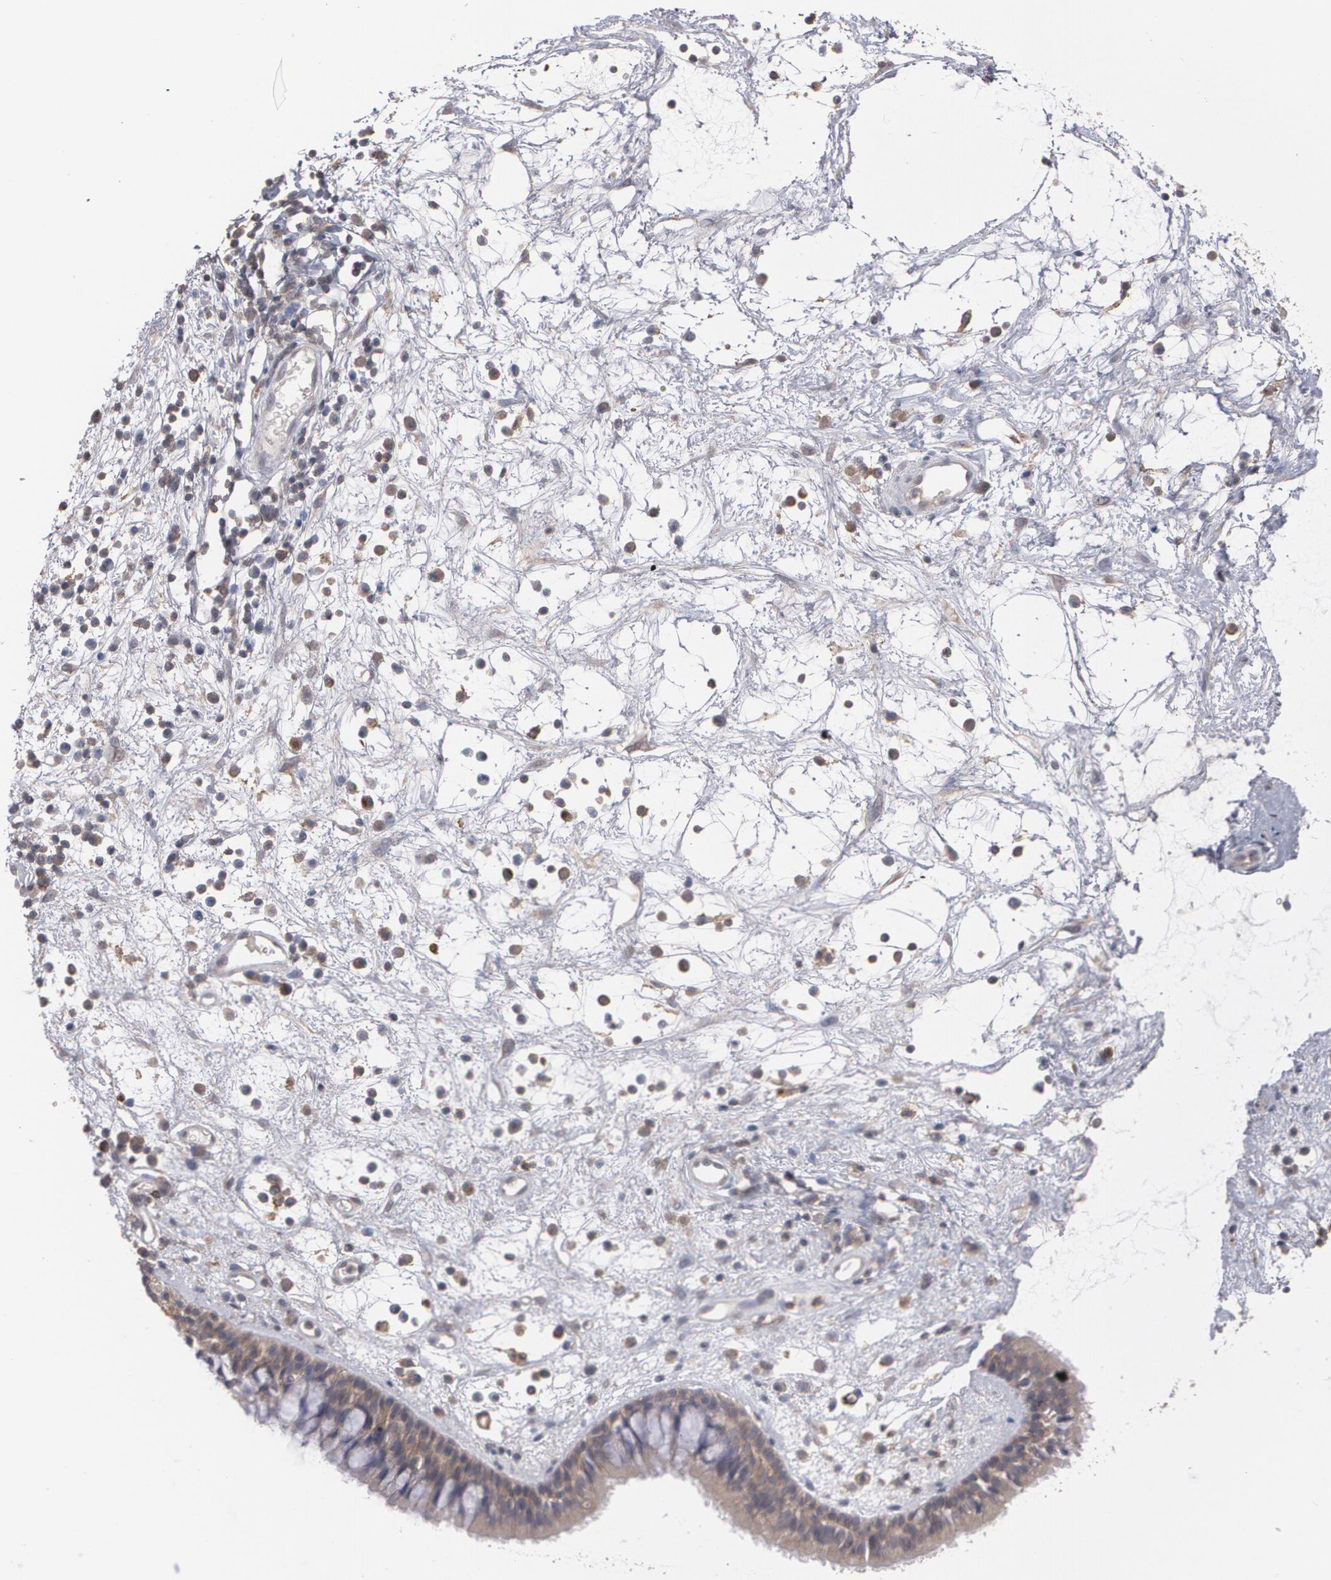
{"staining": {"intensity": "moderate", "quantity": ">75%", "location": "cytoplasmic/membranous"}, "tissue": "nasopharynx", "cell_type": "Respiratory epithelial cells", "image_type": "normal", "snomed": [{"axis": "morphology", "description": "Normal tissue, NOS"}, {"axis": "morphology", "description": "Inflammation, NOS"}, {"axis": "topography", "description": "Nasopharynx"}], "caption": "Brown immunohistochemical staining in unremarkable human nasopharynx reveals moderate cytoplasmic/membranous staining in approximately >75% of respiratory epithelial cells.", "gene": "ARF6", "patient": {"sex": "male", "age": 48}}